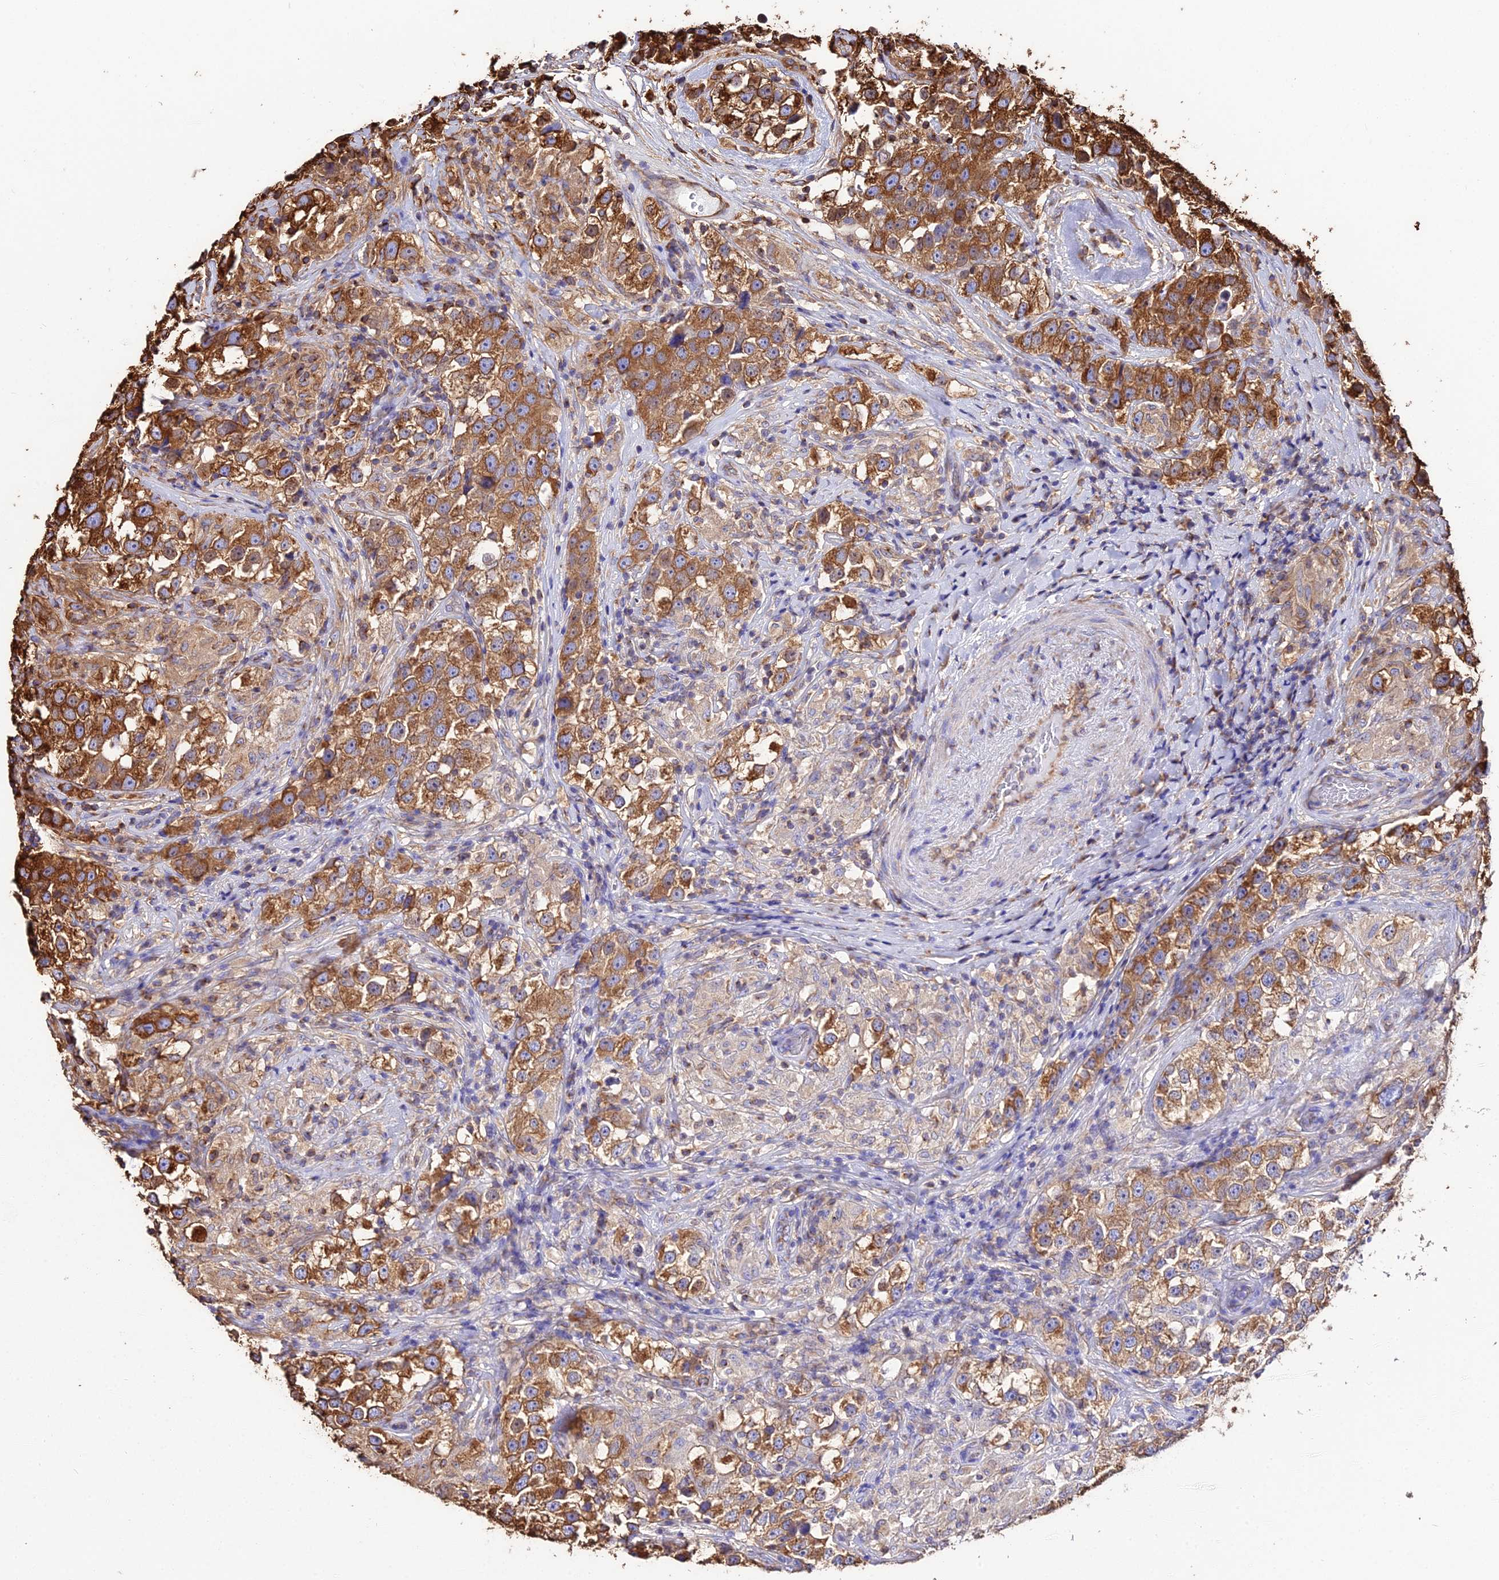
{"staining": {"intensity": "moderate", "quantity": ">75%", "location": "cytoplasmic/membranous"}, "tissue": "testis cancer", "cell_type": "Tumor cells", "image_type": "cancer", "snomed": [{"axis": "morphology", "description": "Seminoma, NOS"}, {"axis": "topography", "description": "Testis"}], "caption": "High-power microscopy captured an IHC photomicrograph of testis cancer, revealing moderate cytoplasmic/membranous expression in approximately >75% of tumor cells. (brown staining indicates protein expression, while blue staining denotes nuclei).", "gene": "TUBA3D", "patient": {"sex": "male", "age": 46}}